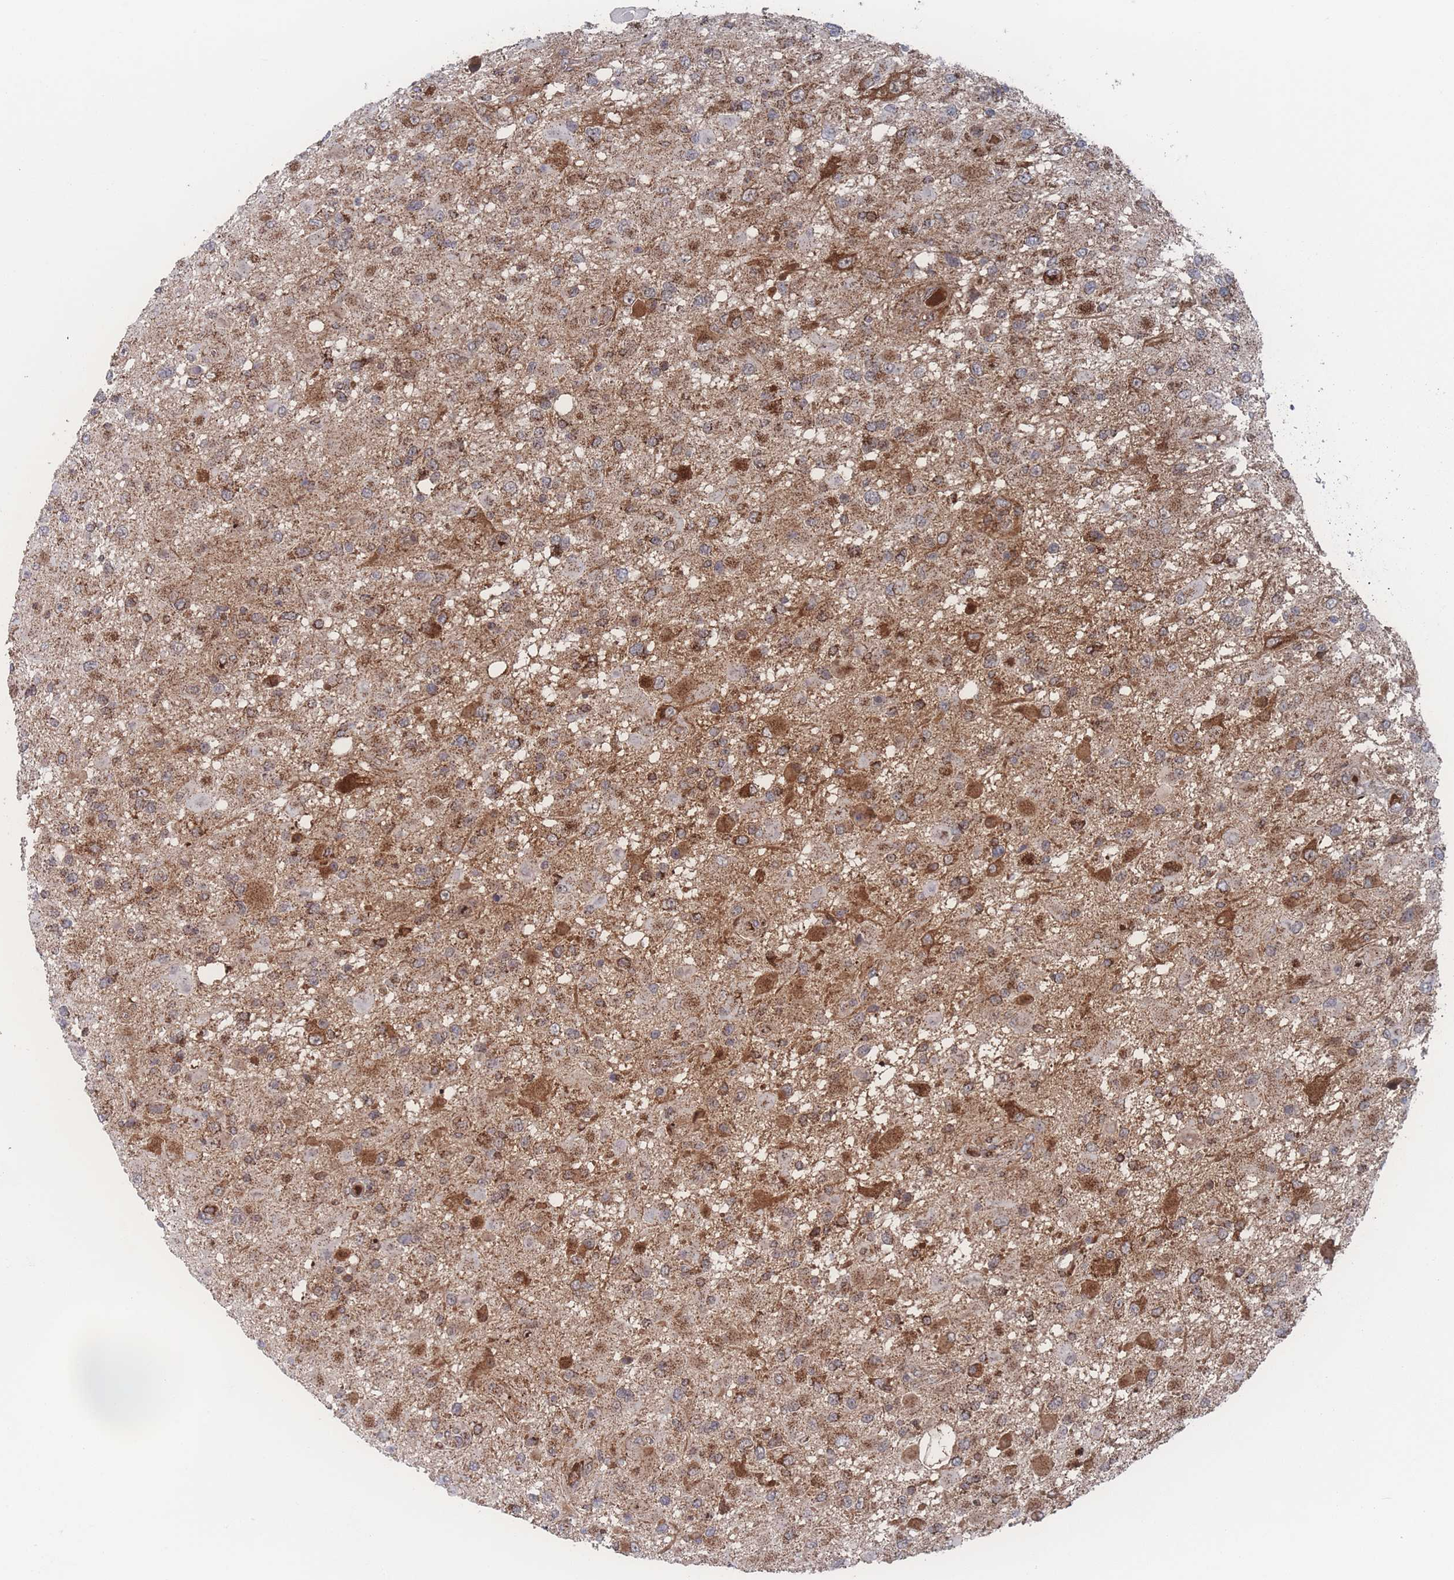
{"staining": {"intensity": "strong", "quantity": "25%-75%", "location": "cytoplasmic/membranous"}, "tissue": "glioma", "cell_type": "Tumor cells", "image_type": "cancer", "snomed": [{"axis": "morphology", "description": "Glioma, malignant, High grade"}, {"axis": "topography", "description": "Brain"}], "caption": "Immunohistochemical staining of human malignant glioma (high-grade) displays high levels of strong cytoplasmic/membranous protein positivity in approximately 25%-75% of tumor cells.", "gene": "PEX14", "patient": {"sex": "male", "age": 53}}